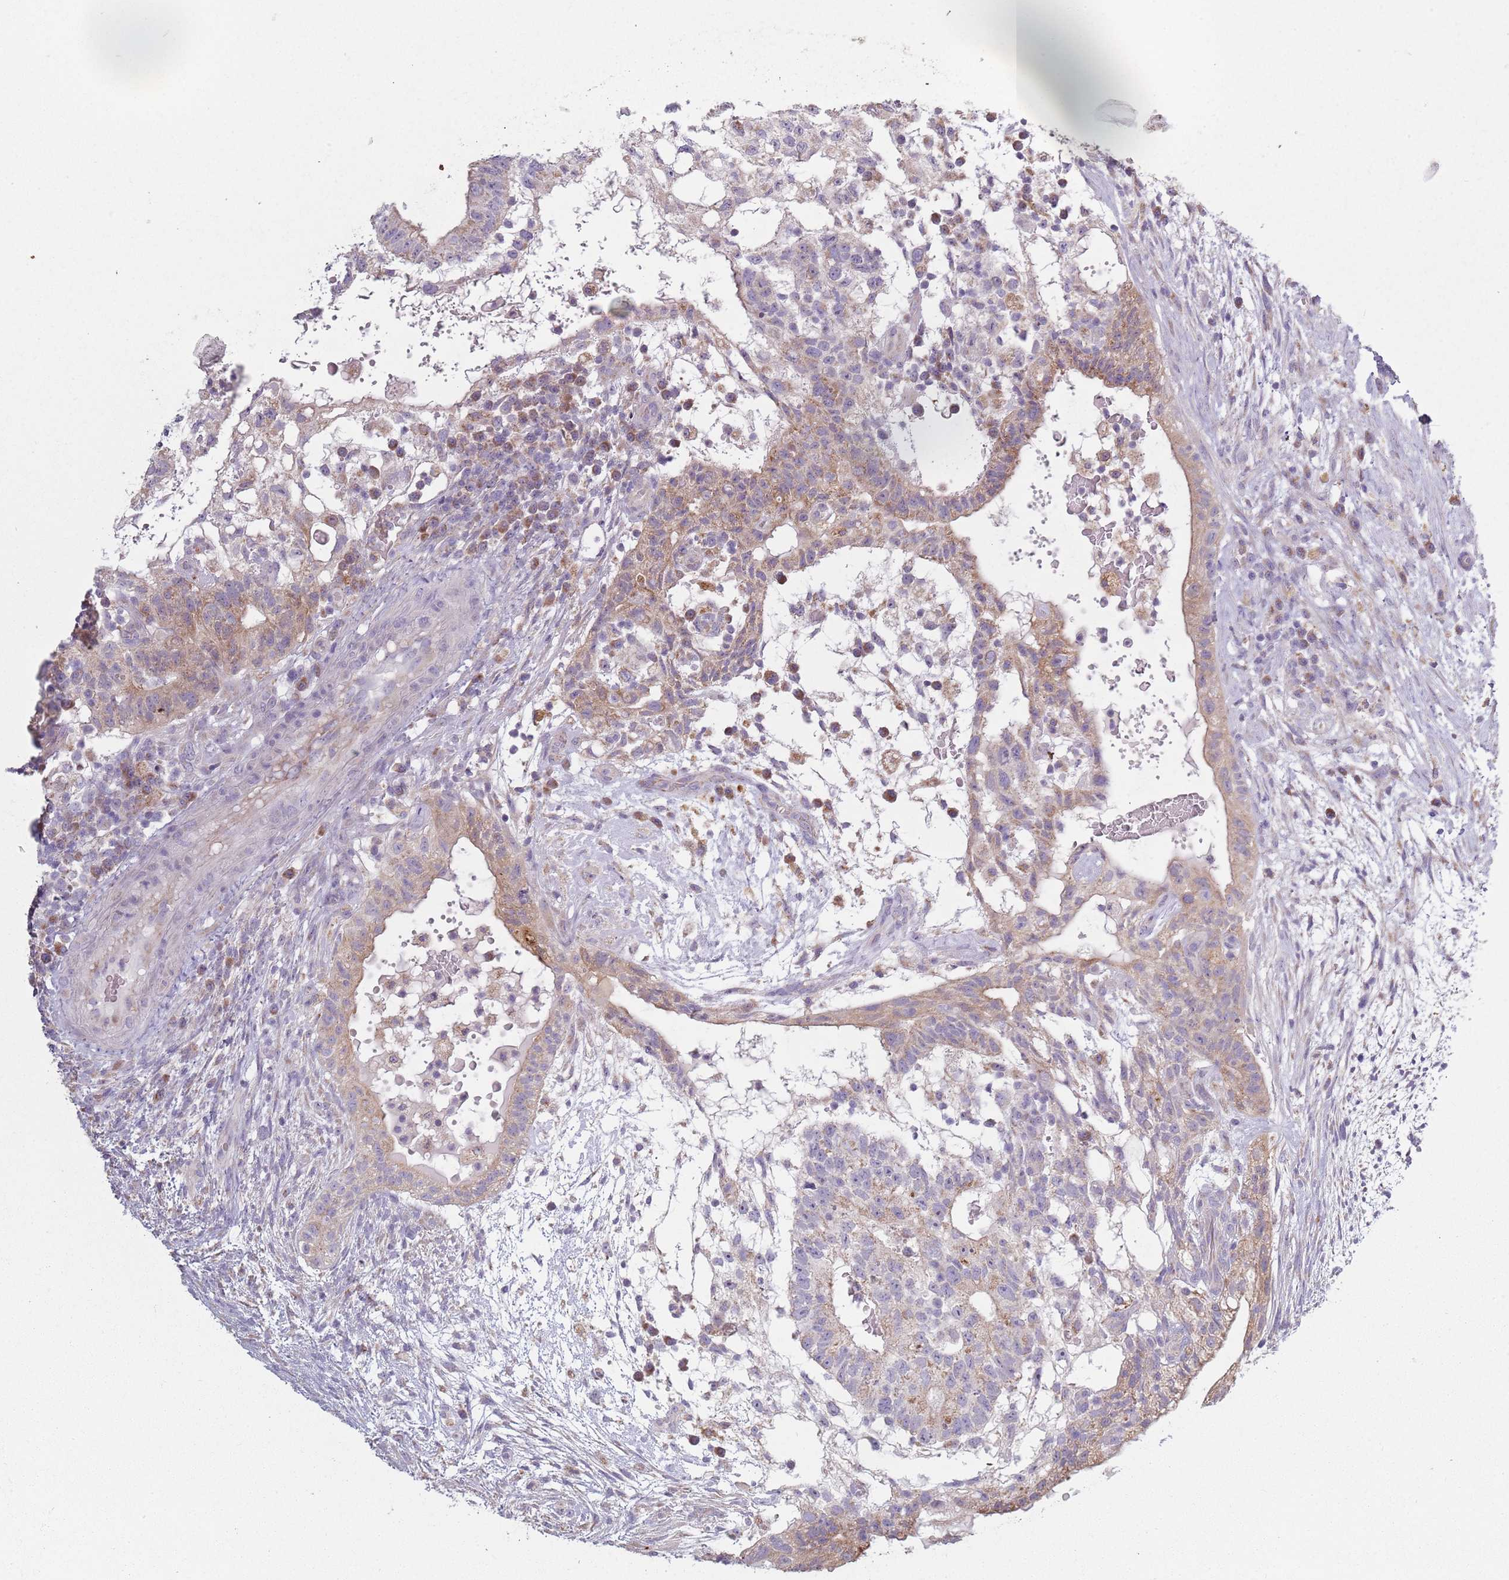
{"staining": {"intensity": "moderate", "quantity": "<25%", "location": "cytoplasmic/membranous"}, "tissue": "testis cancer", "cell_type": "Tumor cells", "image_type": "cancer", "snomed": [{"axis": "morphology", "description": "Normal tissue, NOS"}, {"axis": "morphology", "description": "Carcinoma, Embryonal, NOS"}, {"axis": "topography", "description": "Testis"}], "caption": "A brown stain shows moderate cytoplasmic/membranous staining of a protein in human testis embryonal carcinoma tumor cells. (Stains: DAB in brown, nuclei in blue, Microscopy: brightfield microscopy at high magnification).", "gene": "COQ5", "patient": {"sex": "male", "age": 32}}